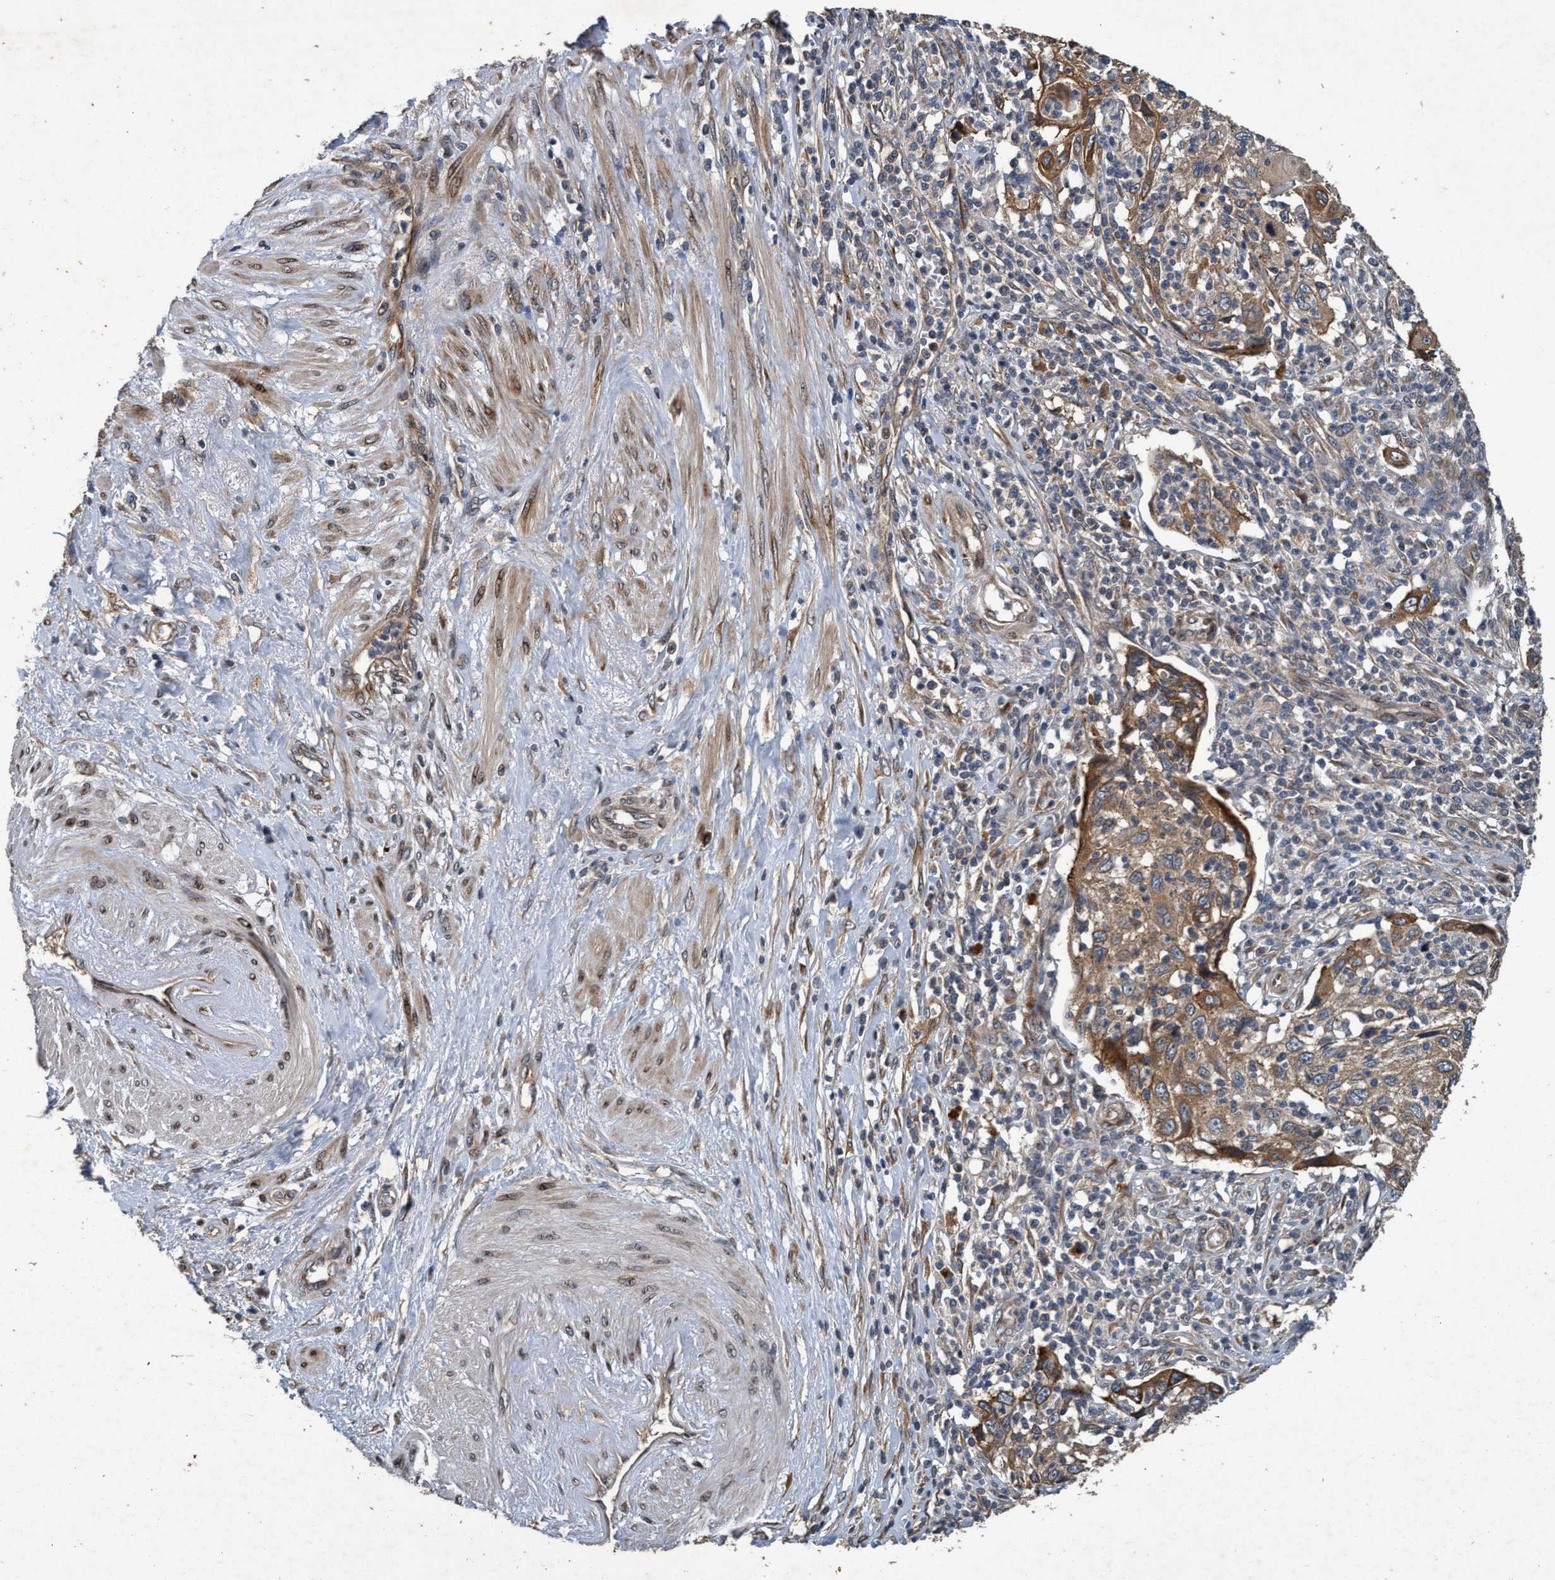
{"staining": {"intensity": "moderate", "quantity": ">75%", "location": "cytoplasmic/membranous"}, "tissue": "cervical cancer", "cell_type": "Tumor cells", "image_type": "cancer", "snomed": [{"axis": "morphology", "description": "Squamous cell carcinoma, NOS"}, {"axis": "topography", "description": "Cervix"}], "caption": "Immunohistochemical staining of human cervical cancer reveals medium levels of moderate cytoplasmic/membranous expression in about >75% of tumor cells.", "gene": "MACC1", "patient": {"sex": "female", "age": 70}}